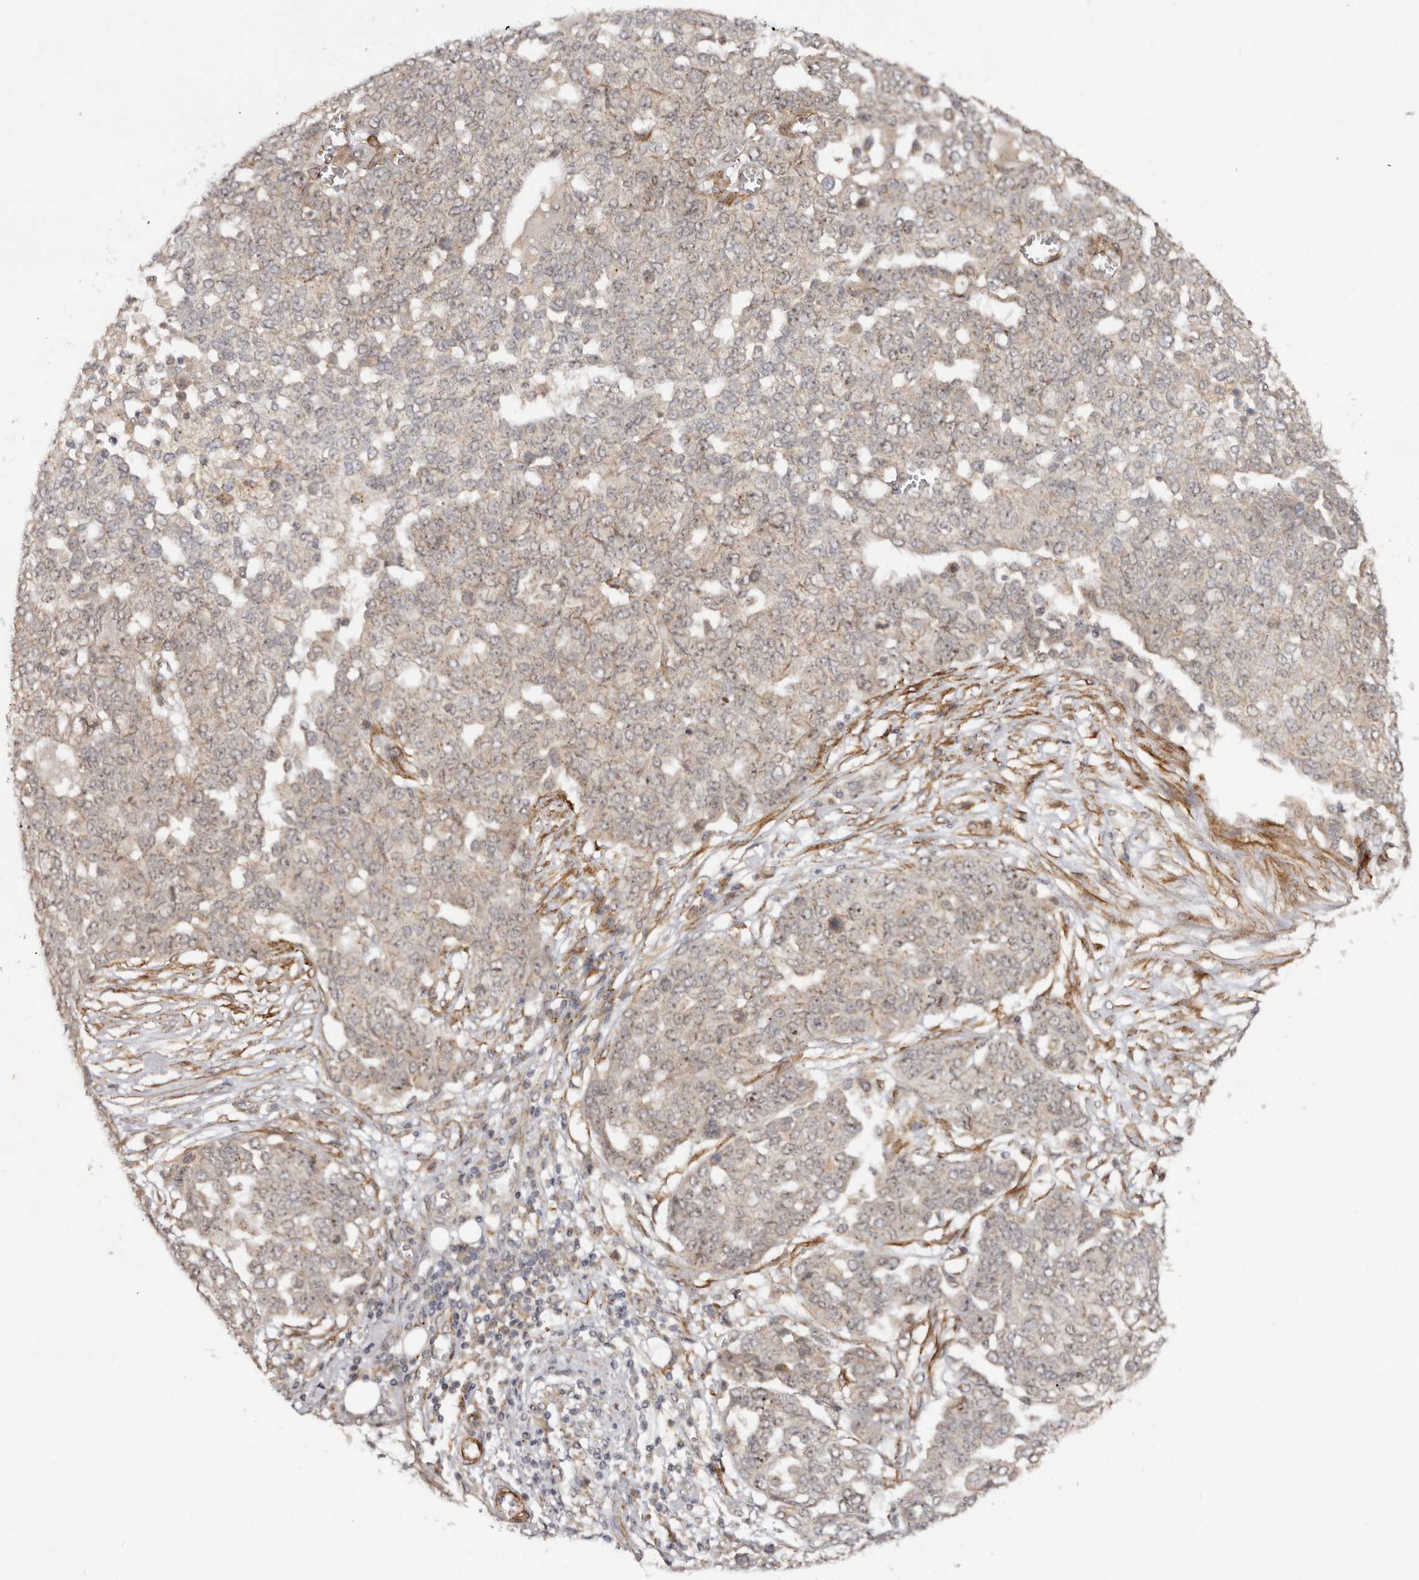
{"staining": {"intensity": "weak", "quantity": ">75%", "location": "cytoplasmic/membranous"}, "tissue": "ovarian cancer", "cell_type": "Tumor cells", "image_type": "cancer", "snomed": [{"axis": "morphology", "description": "Cystadenocarcinoma, serous, NOS"}, {"axis": "topography", "description": "Soft tissue"}, {"axis": "topography", "description": "Ovary"}], "caption": "Serous cystadenocarcinoma (ovarian) was stained to show a protein in brown. There is low levels of weak cytoplasmic/membranous expression in approximately >75% of tumor cells.", "gene": "MICAL2", "patient": {"sex": "female", "age": 57}}